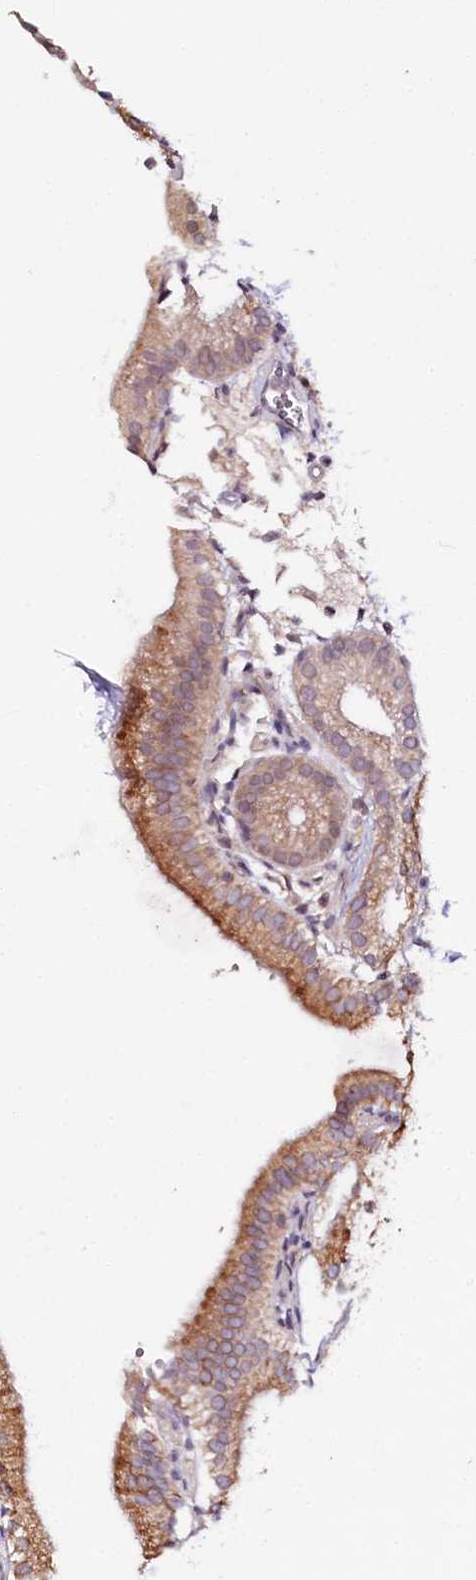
{"staining": {"intensity": "strong", "quantity": "25%-75%", "location": "cytoplasmic/membranous"}, "tissue": "gallbladder", "cell_type": "Glandular cells", "image_type": "normal", "snomed": [{"axis": "morphology", "description": "Normal tissue, NOS"}, {"axis": "topography", "description": "Gallbladder"}], "caption": "Immunohistochemistry (IHC) photomicrograph of normal gallbladder: gallbladder stained using IHC displays high levels of strong protein expression localized specifically in the cytoplasmic/membranous of glandular cells, appearing as a cytoplasmic/membranous brown color.", "gene": "VEGFA", "patient": {"sex": "male", "age": 55}}